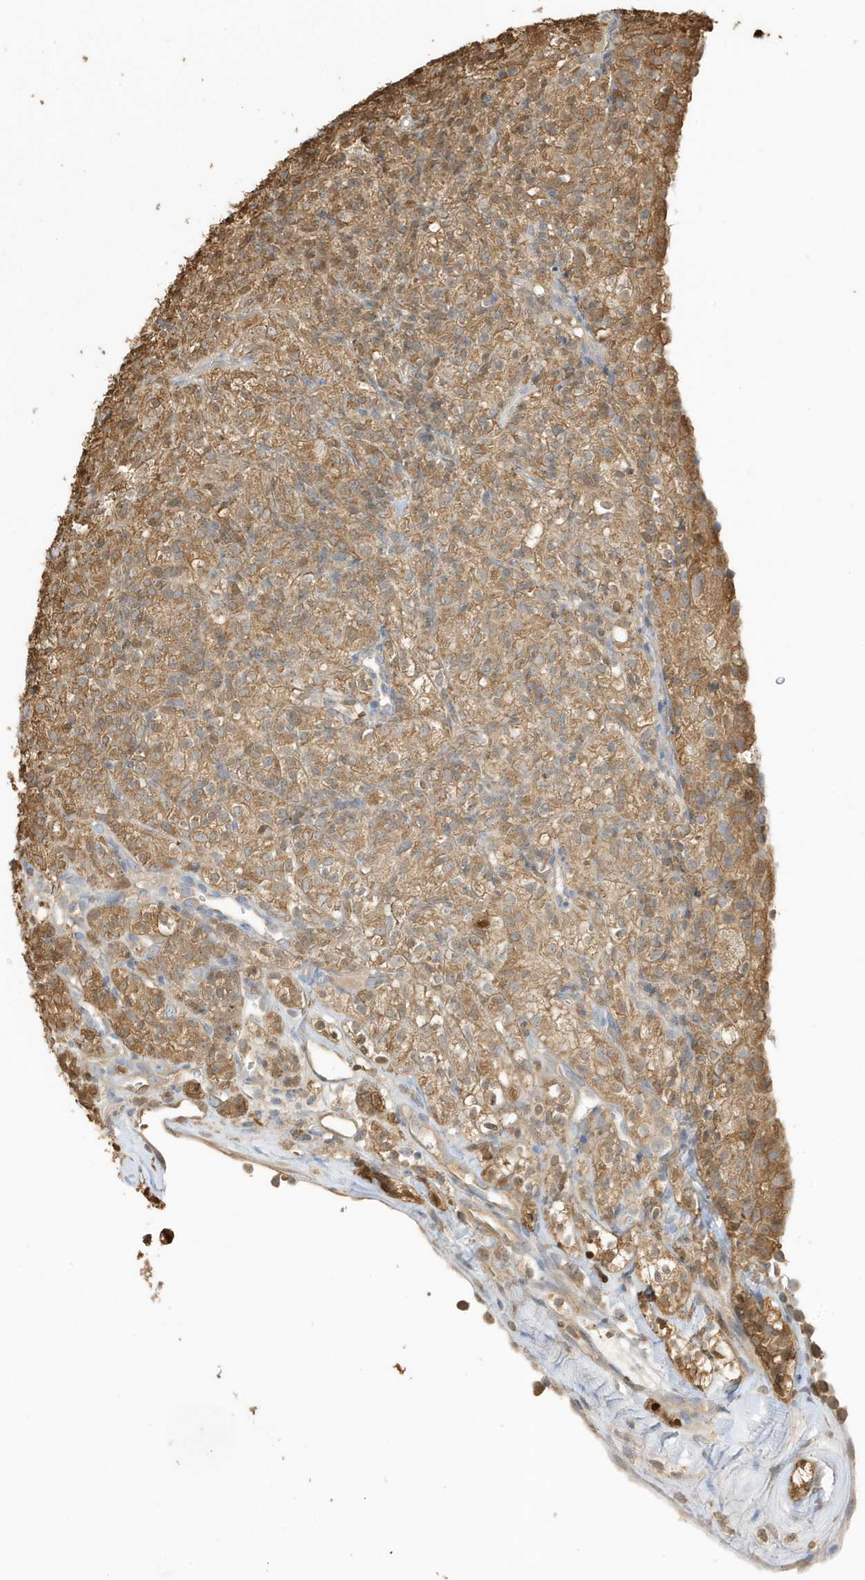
{"staining": {"intensity": "moderate", "quantity": ">75%", "location": "cytoplasmic/membranous"}, "tissue": "renal cancer", "cell_type": "Tumor cells", "image_type": "cancer", "snomed": [{"axis": "morphology", "description": "Adenocarcinoma, NOS"}, {"axis": "topography", "description": "Kidney"}], "caption": "An image of adenocarcinoma (renal) stained for a protein displays moderate cytoplasmic/membranous brown staining in tumor cells.", "gene": "AZI2", "patient": {"sex": "male", "age": 77}}